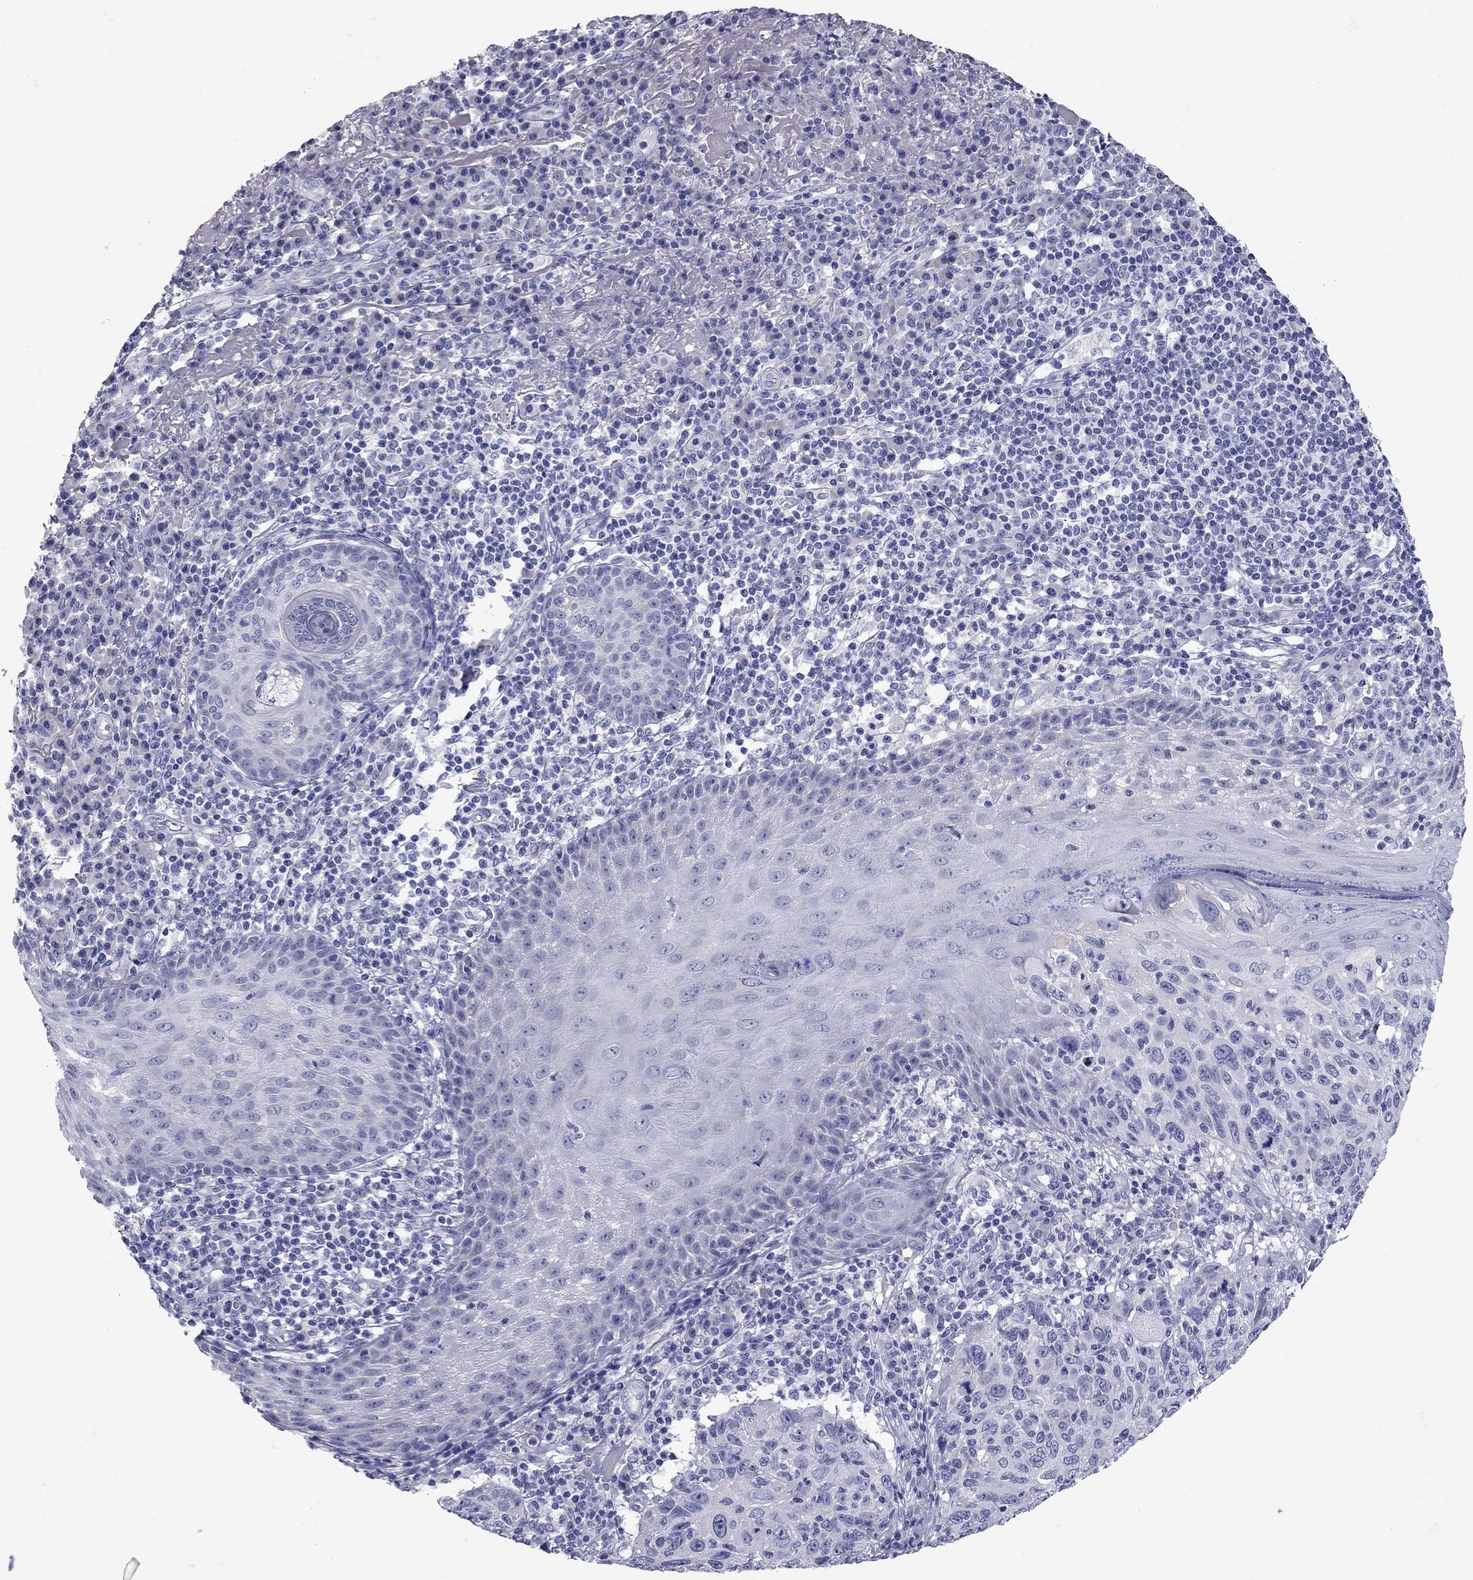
{"staining": {"intensity": "negative", "quantity": "none", "location": "none"}, "tissue": "skin cancer", "cell_type": "Tumor cells", "image_type": "cancer", "snomed": [{"axis": "morphology", "description": "Squamous cell carcinoma, NOS"}, {"axis": "topography", "description": "Skin"}], "caption": "This is an immunohistochemistry histopathology image of skin cancer (squamous cell carcinoma). There is no expression in tumor cells.", "gene": "EPPIN", "patient": {"sex": "male", "age": 92}}